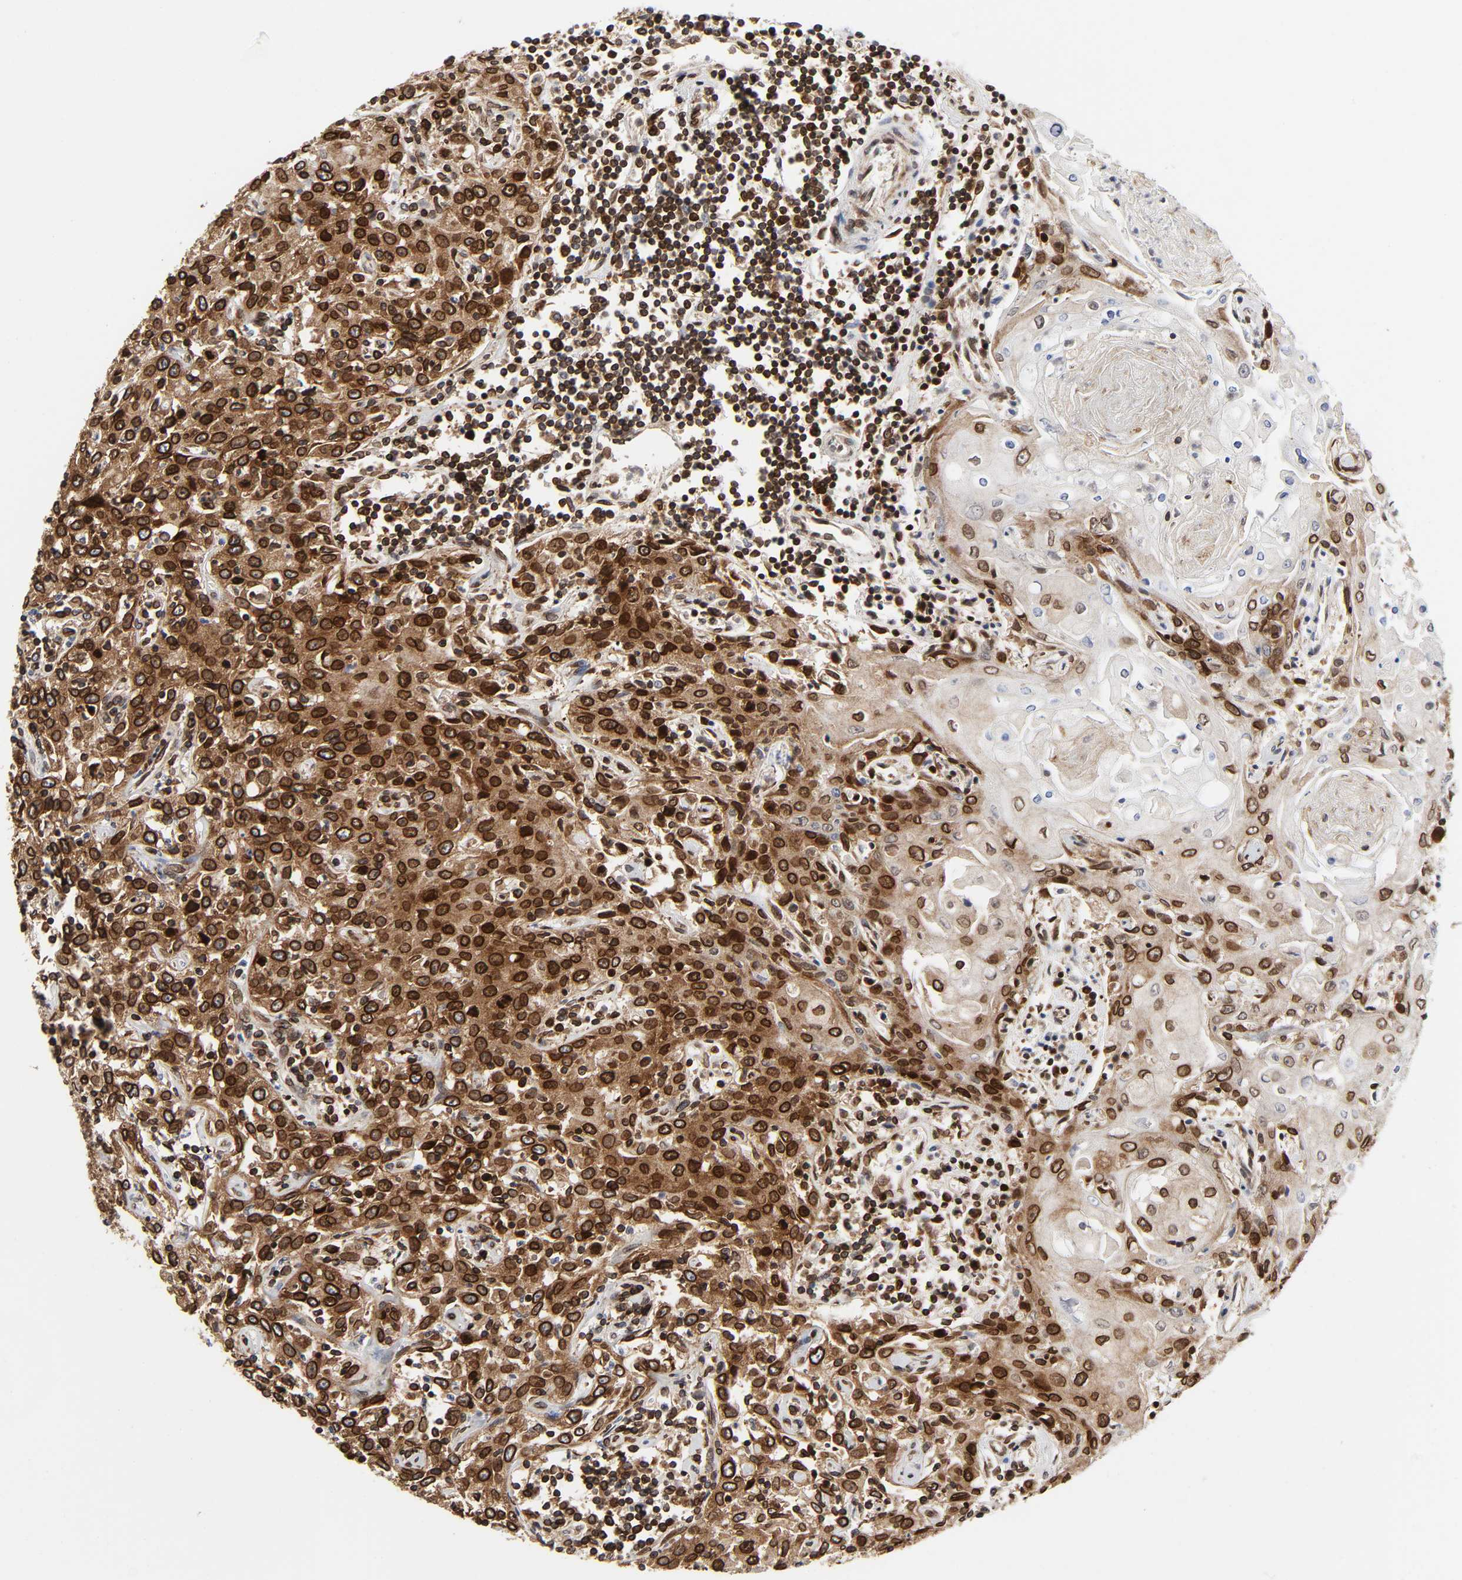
{"staining": {"intensity": "strong", "quantity": ">75%", "location": "cytoplasmic/membranous,nuclear"}, "tissue": "head and neck cancer", "cell_type": "Tumor cells", "image_type": "cancer", "snomed": [{"axis": "morphology", "description": "Squamous cell carcinoma, NOS"}, {"axis": "topography", "description": "Oral tissue"}, {"axis": "topography", "description": "Head-Neck"}], "caption": "Brown immunohistochemical staining in human squamous cell carcinoma (head and neck) exhibits strong cytoplasmic/membranous and nuclear expression in about >75% of tumor cells.", "gene": "RANGAP1", "patient": {"sex": "female", "age": 76}}